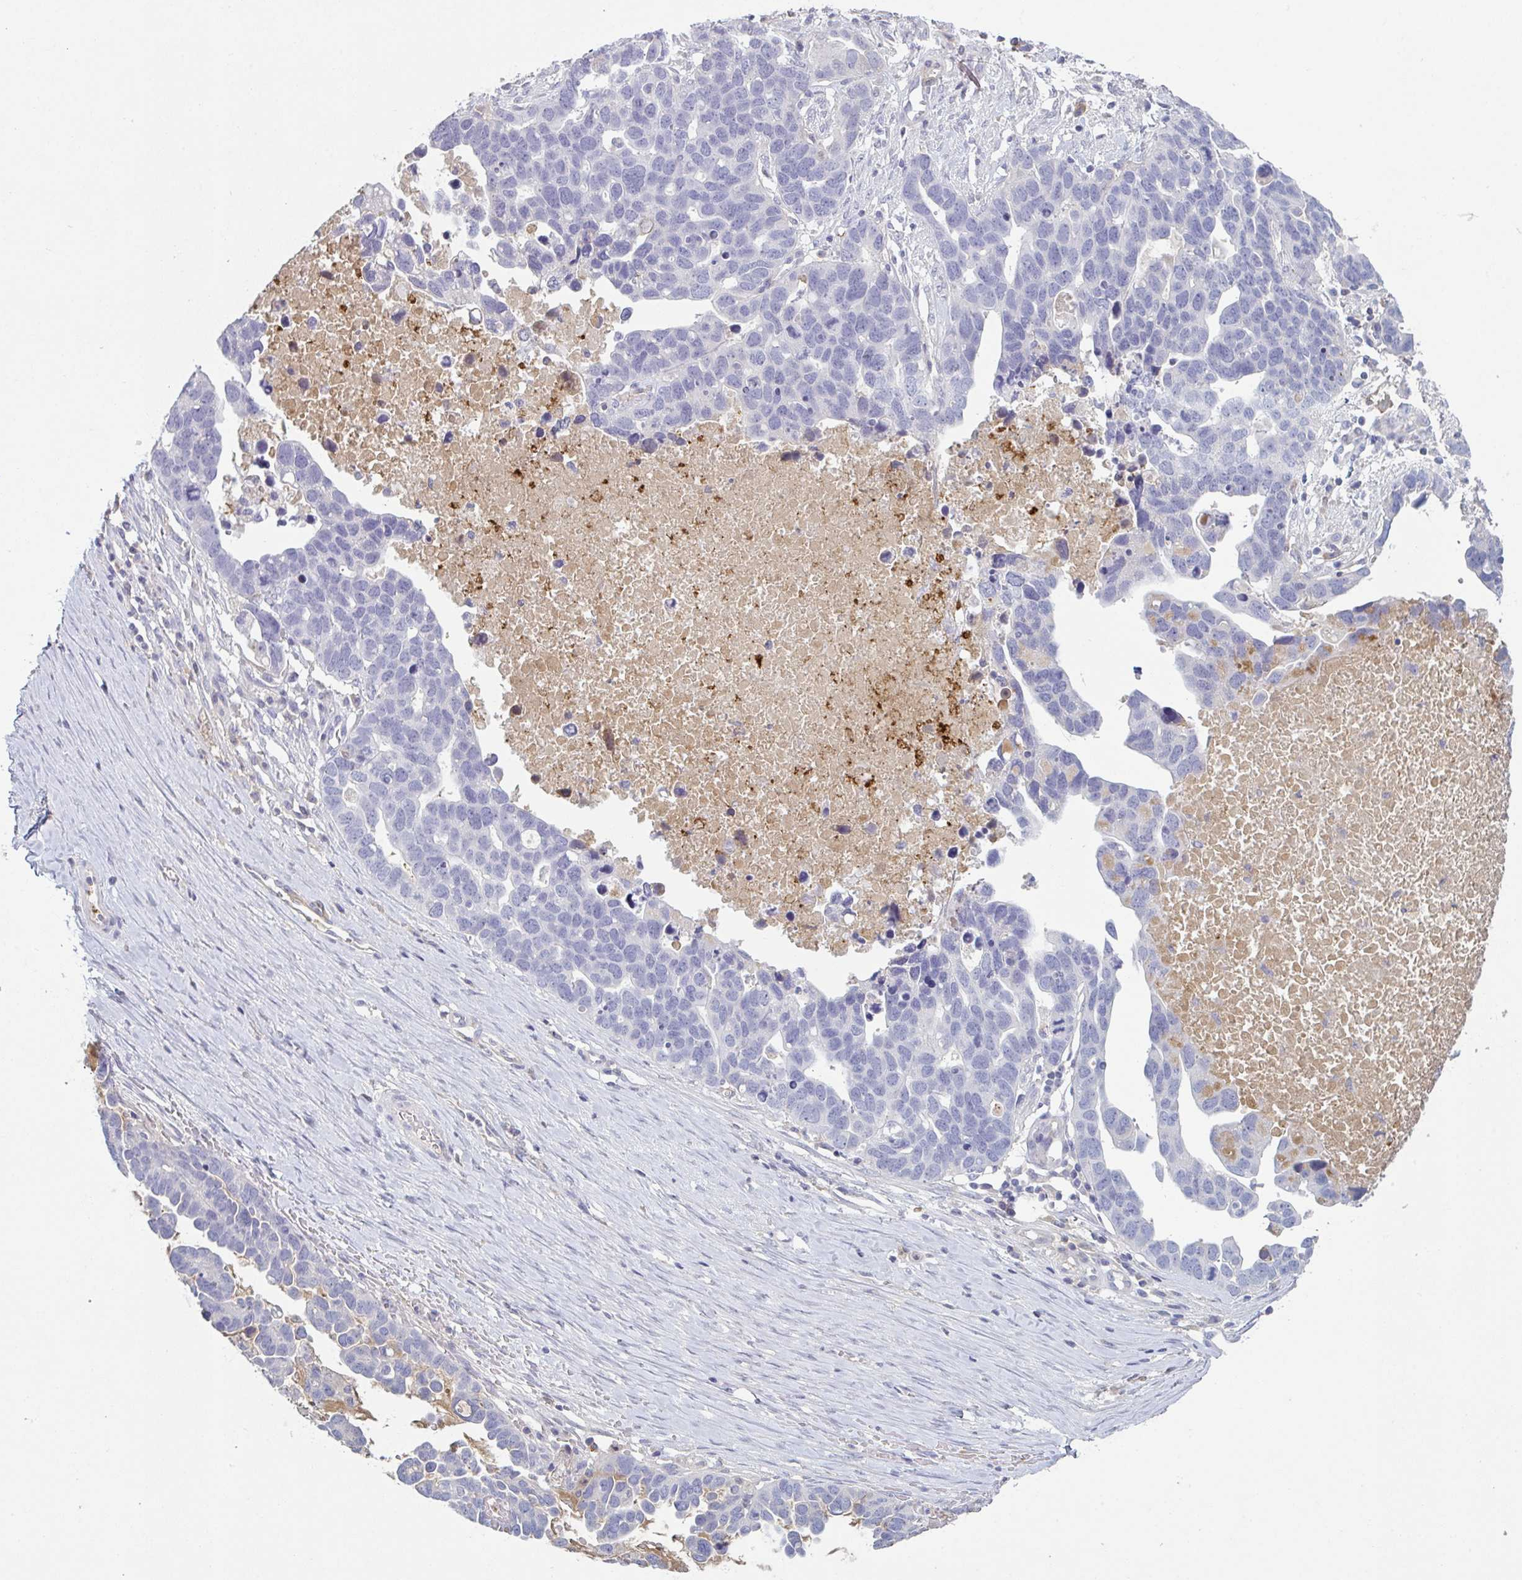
{"staining": {"intensity": "negative", "quantity": "none", "location": "none"}, "tissue": "ovarian cancer", "cell_type": "Tumor cells", "image_type": "cancer", "snomed": [{"axis": "morphology", "description": "Cystadenocarcinoma, serous, NOS"}, {"axis": "topography", "description": "Ovary"}], "caption": "IHC of human serous cystadenocarcinoma (ovarian) shows no expression in tumor cells.", "gene": "ADAM21", "patient": {"sex": "female", "age": 54}}